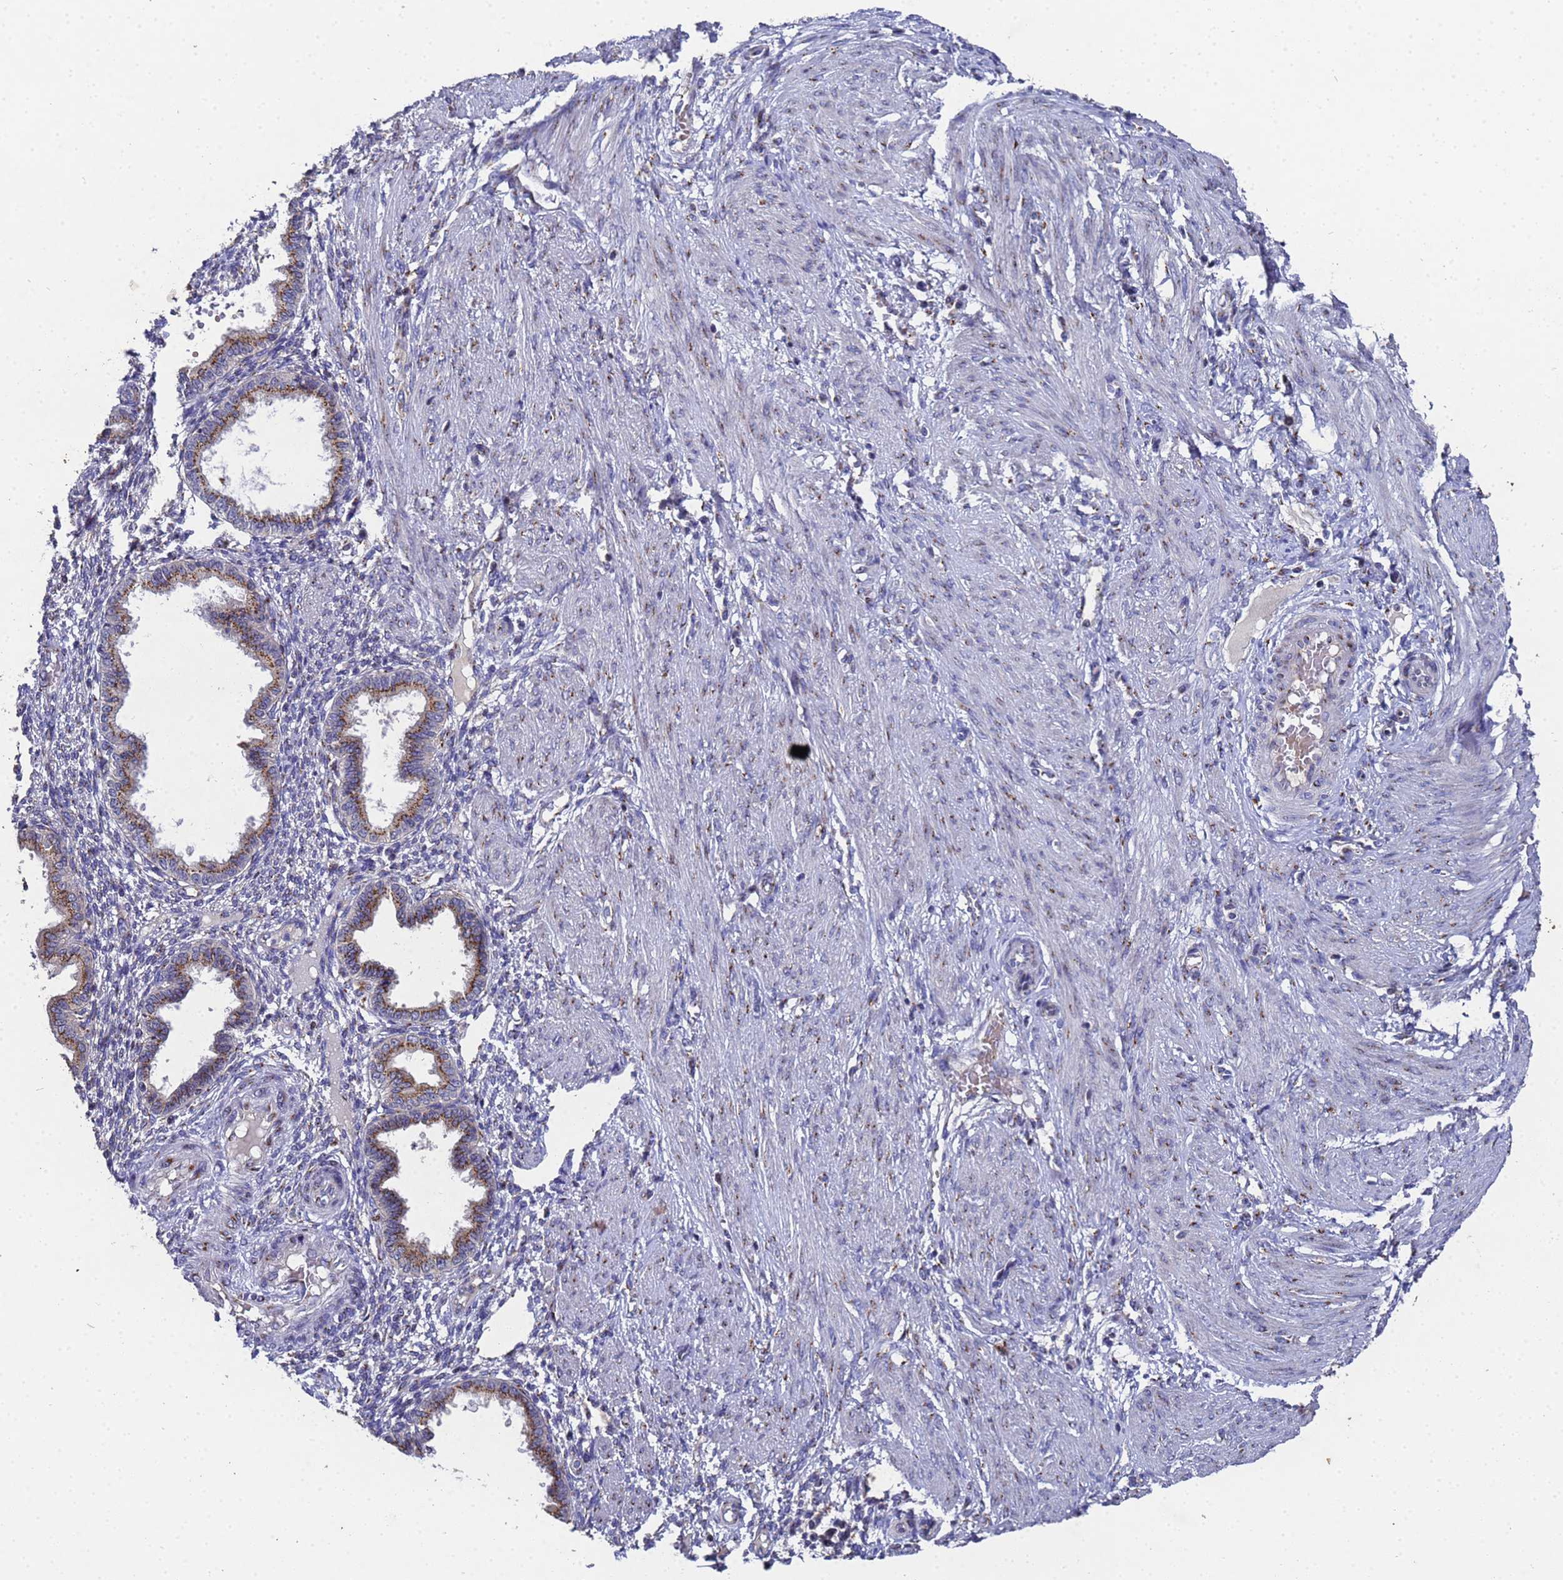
{"staining": {"intensity": "negative", "quantity": "none", "location": "none"}, "tissue": "endometrium", "cell_type": "Cells in endometrial stroma", "image_type": "normal", "snomed": [{"axis": "morphology", "description": "Normal tissue, NOS"}, {"axis": "topography", "description": "Endometrium"}], "caption": "This micrograph is of benign endometrium stained with immunohistochemistry (IHC) to label a protein in brown with the nuclei are counter-stained blue. There is no staining in cells in endometrial stroma. (DAB immunohistochemistry (IHC), high magnification).", "gene": "NSUN6", "patient": {"sex": "female", "age": 33}}